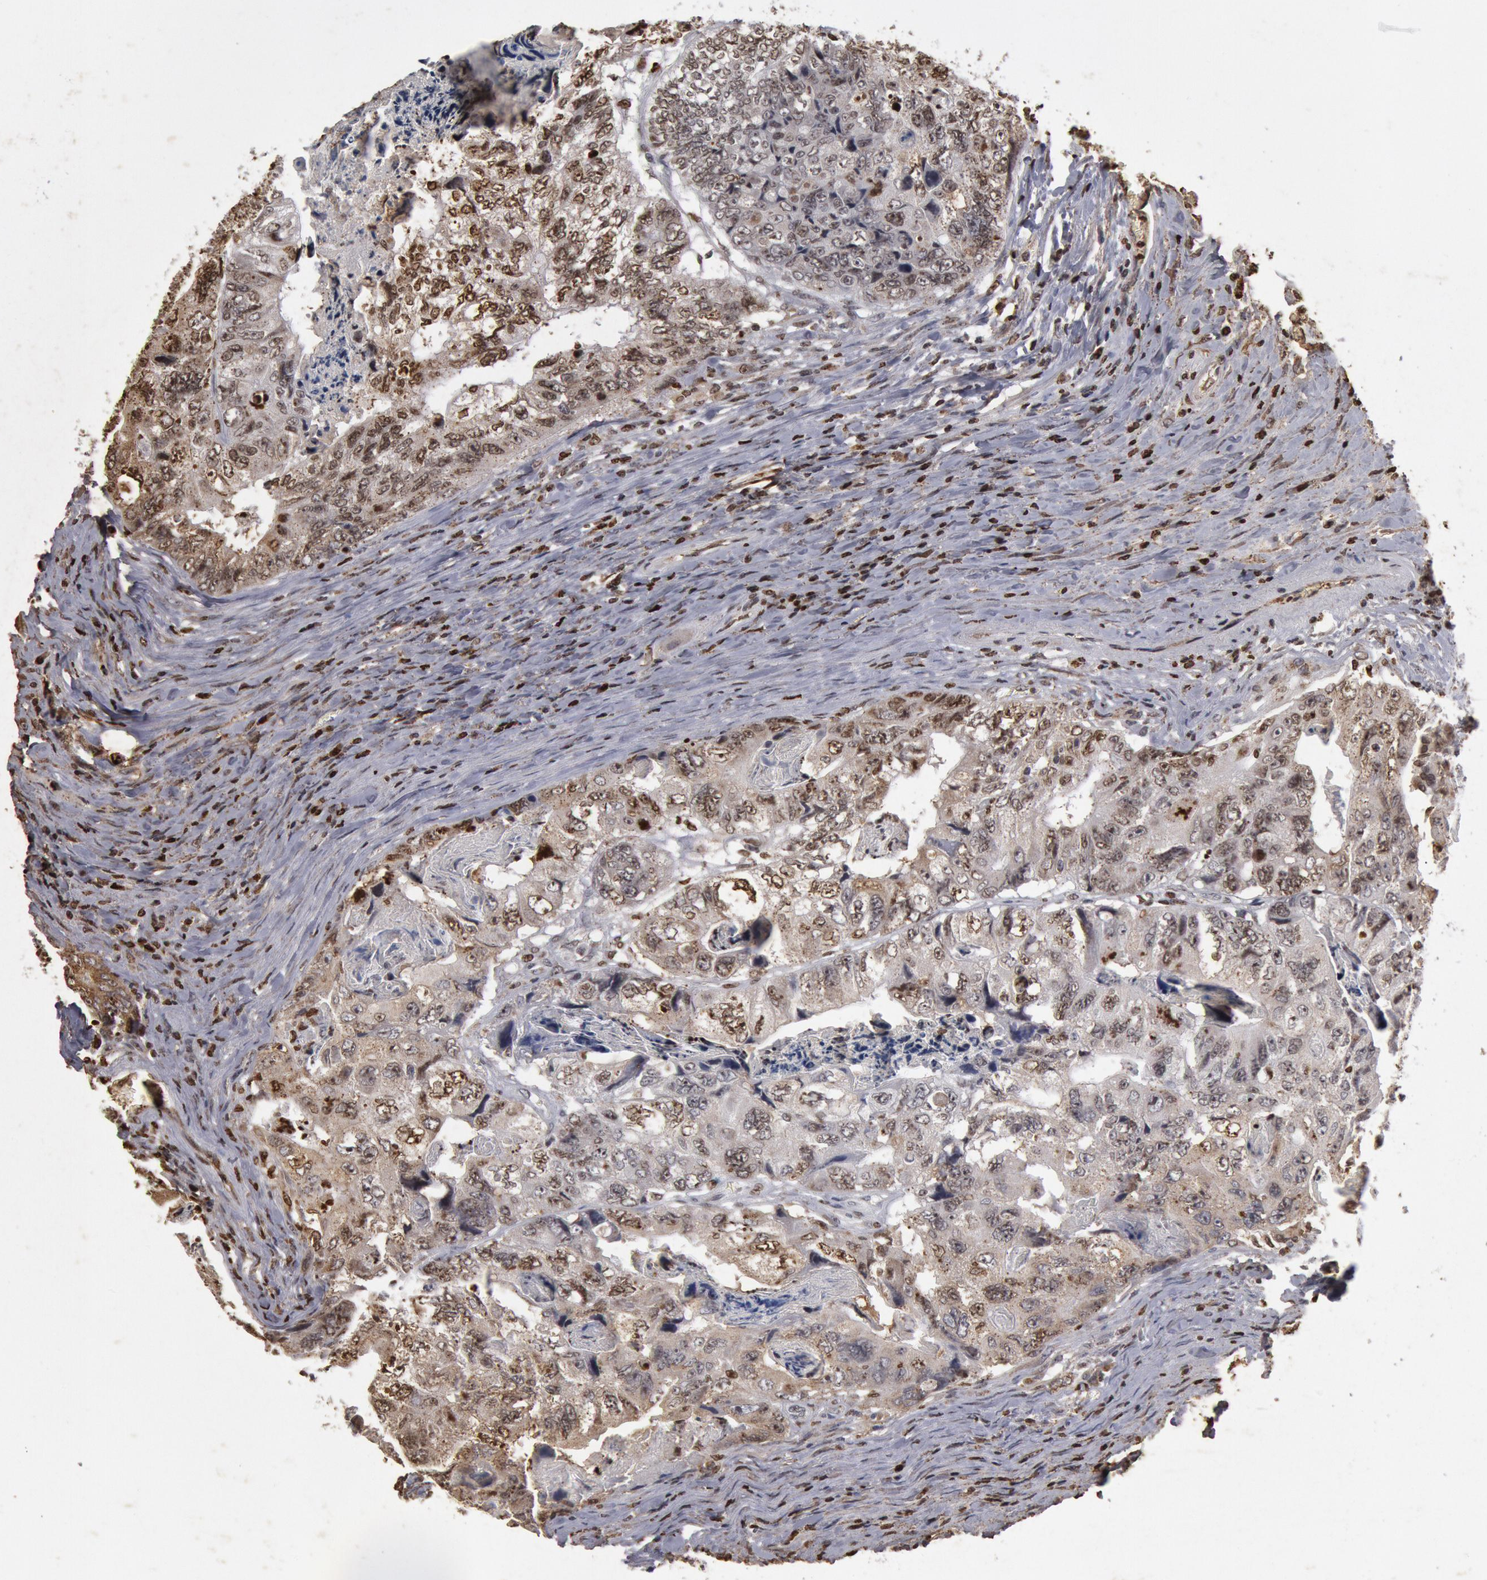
{"staining": {"intensity": "moderate", "quantity": "25%-75%", "location": "cytoplasmic/membranous,nuclear"}, "tissue": "colorectal cancer", "cell_type": "Tumor cells", "image_type": "cancer", "snomed": [{"axis": "morphology", "description": "Adenocarcinoma, NOS"}, {"axis": "topography", "description": "Rectum"}], "caption": "A high-resolution photomicrograph shows immunohistochemistry (IHC) staining of colorectal cancer (adenocarcinoma), which exhibits moderate cytoplasmic/membranous and nuclear staining in approximately 25%-75% of tumor cells. The staining was performed using DAB (3,3'-diaminobenzidine), with brown indicating positive protein expression. Nuclei are stained blue with hematoxylin.", "gene": "FOXA2", "patient": {"sex": "female", "age": 82}}